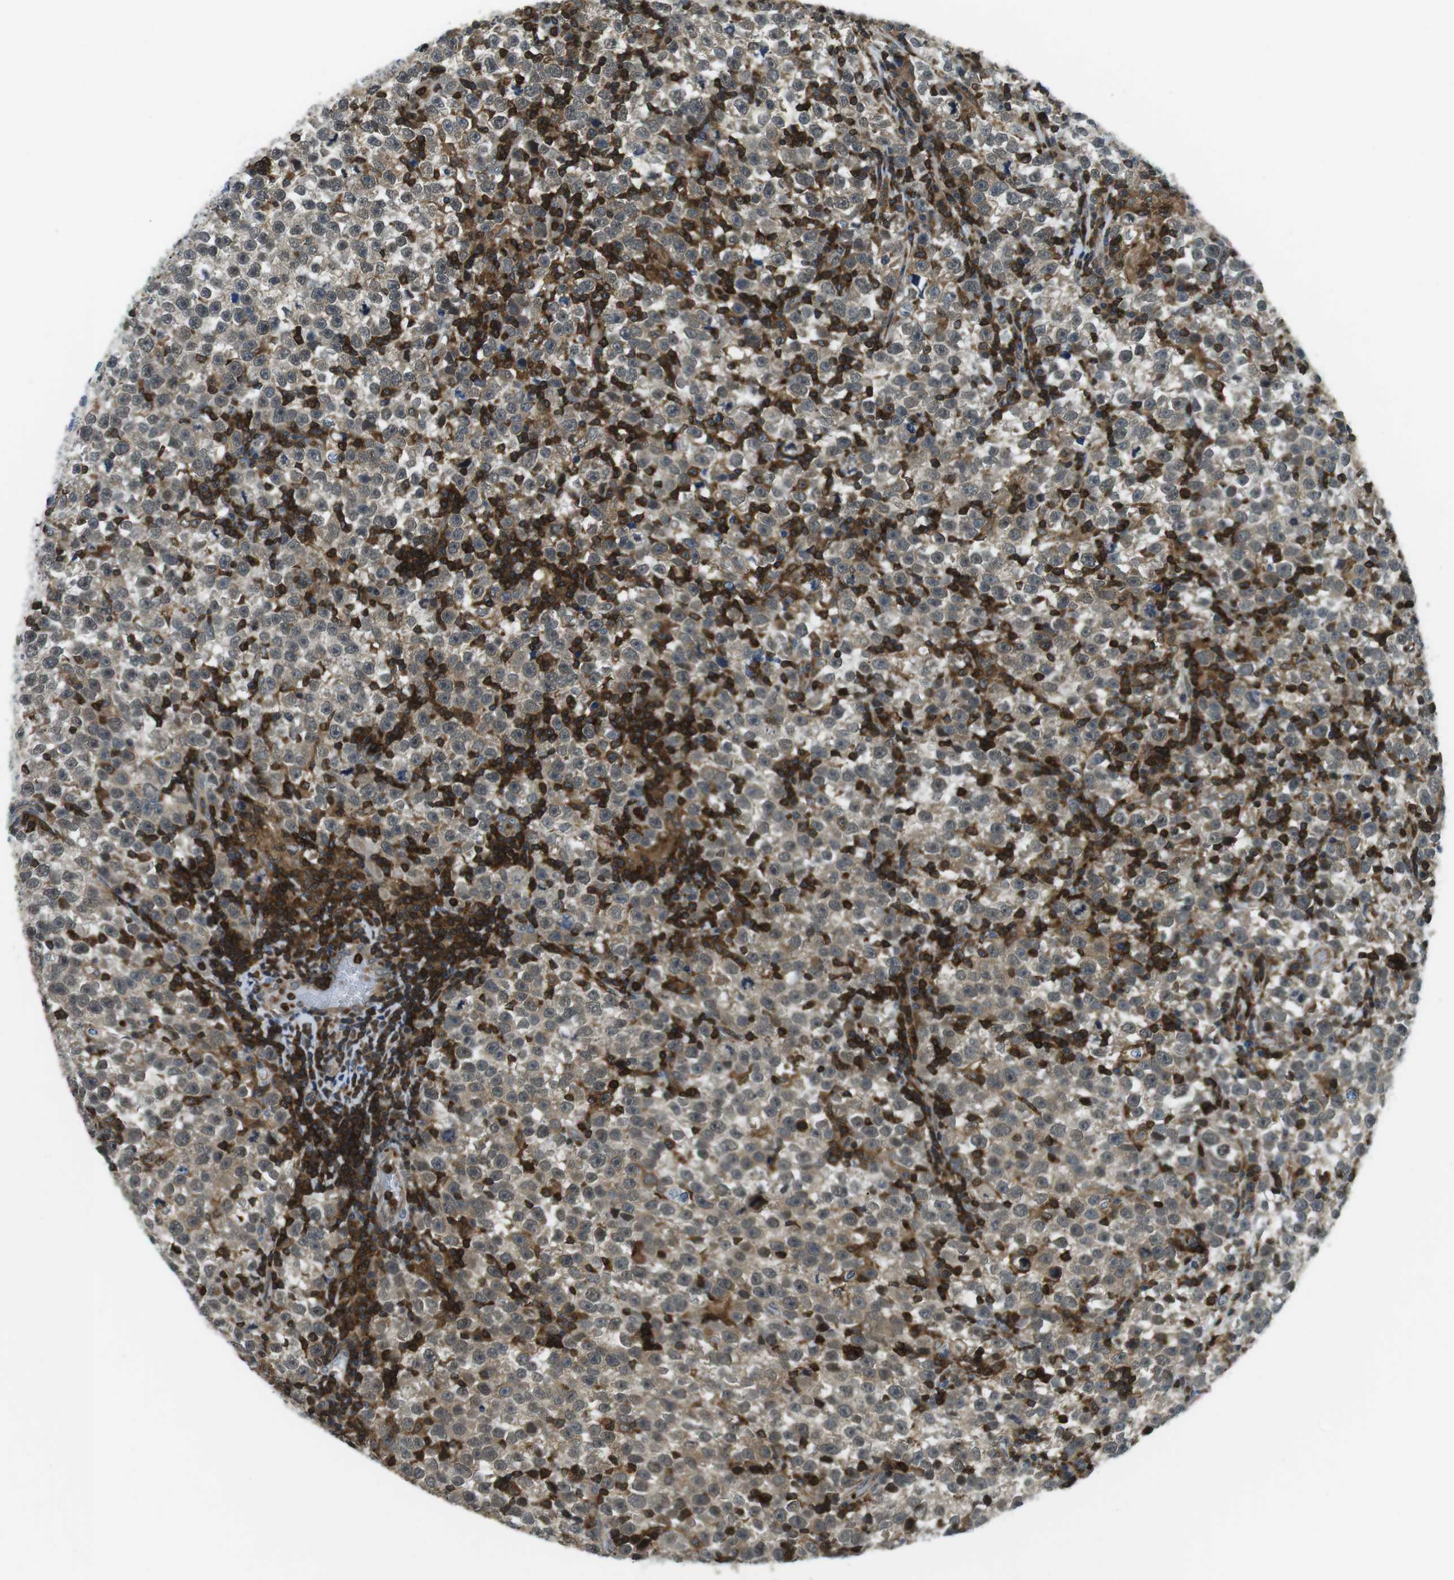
{"staining": {"intensity": "weak", "quantity": "25%-75%", "location": "cytoplasmic/membranous,nuclear"}, "tissue": "testis cancer", "cell_type": "Tumor cells", "image_type": "cancer", "snomed": [{"axis": "morphology", "description": "Seminoma, NOS"}, {"axis": "topography", "description": "Testis"}], "caption": "Tumor cells display low levels of weak cytoplasmic/membranous and nuclear expression in about 25%-75% of cells in testis cancer.", "gene": "STK10", "patient": {"sex": "male", "age": 43}}